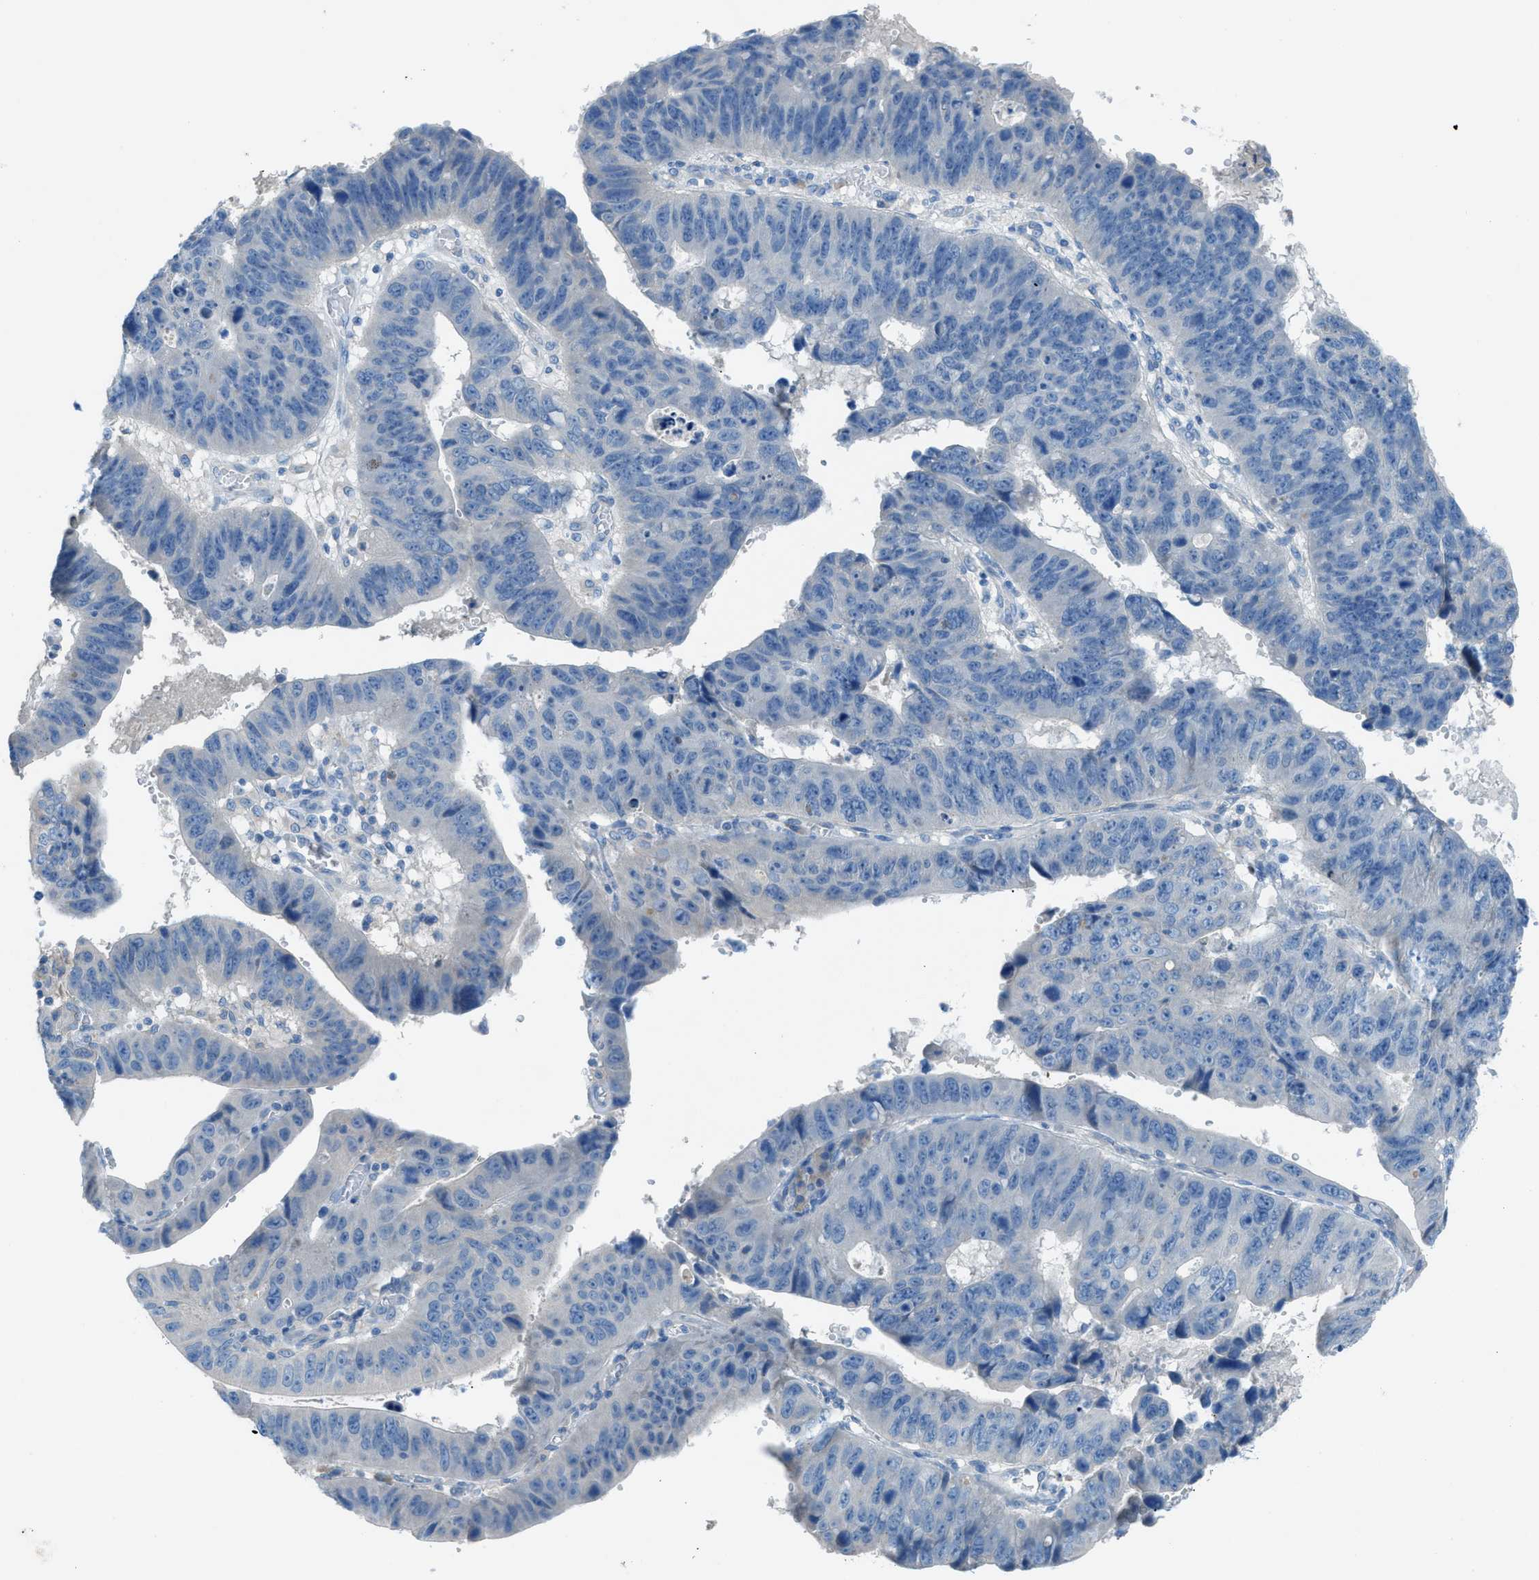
{"staining": {"intensity": "negative", "quantity": "none", "location": "none"}, "tissue": "stomach cancer", "cell_type": "Tumor cells", "image_type": "cancer", "snomed": [{"axis": "morphology", "description": "Adenocarcinoma, NOS"}, {"axis": "topography", "description": "Stomach"}], "caption": "DAB immunohistochemical staining of stomach cancer (adenocarcinoma) exhibits no significant positivity in tumor cells.", "gene": "C5AR2", "patient": {"sex": "male", "age": 59}}